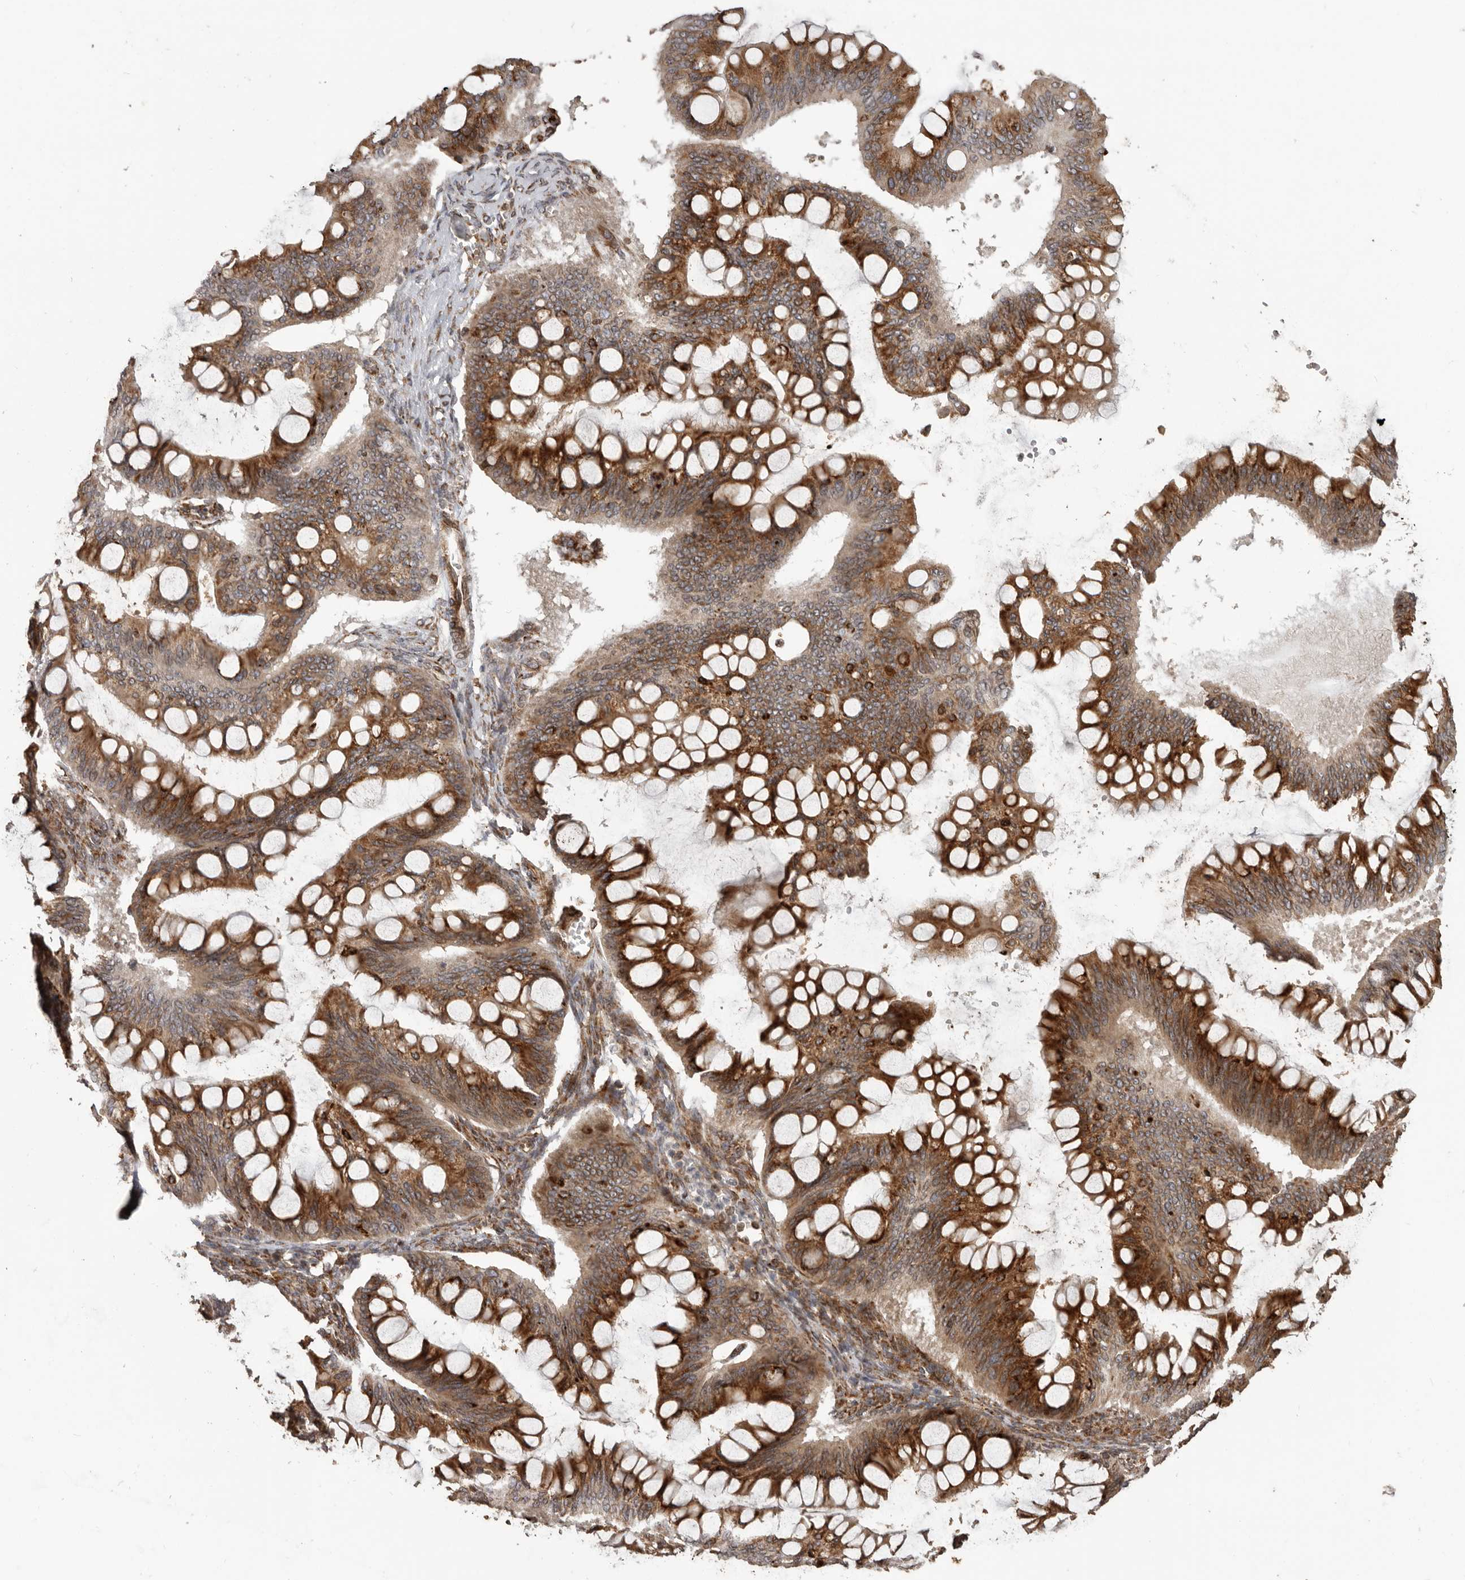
{"staining": {"intensity": "strong", "quantity": ">75%", "location": "cytoplasmic/membranous"}, "tissue": "ovarian cancer", "cell_type": "Tumor cells", "image_type": "cancer", "snomed": [{"axis": "morphology", "description": "Cystadenocarcinoma, mucinous, NOS"}, {"axis": "topography", "description": "Ovary"}], "caption": "Ovarian cancer stained with a brown dye displays strong cytoplasmic/membranous positive expression in about >75% of tumor cells.", "gene": "NUP43", "patient": {"sex": "female", "age": 73}}